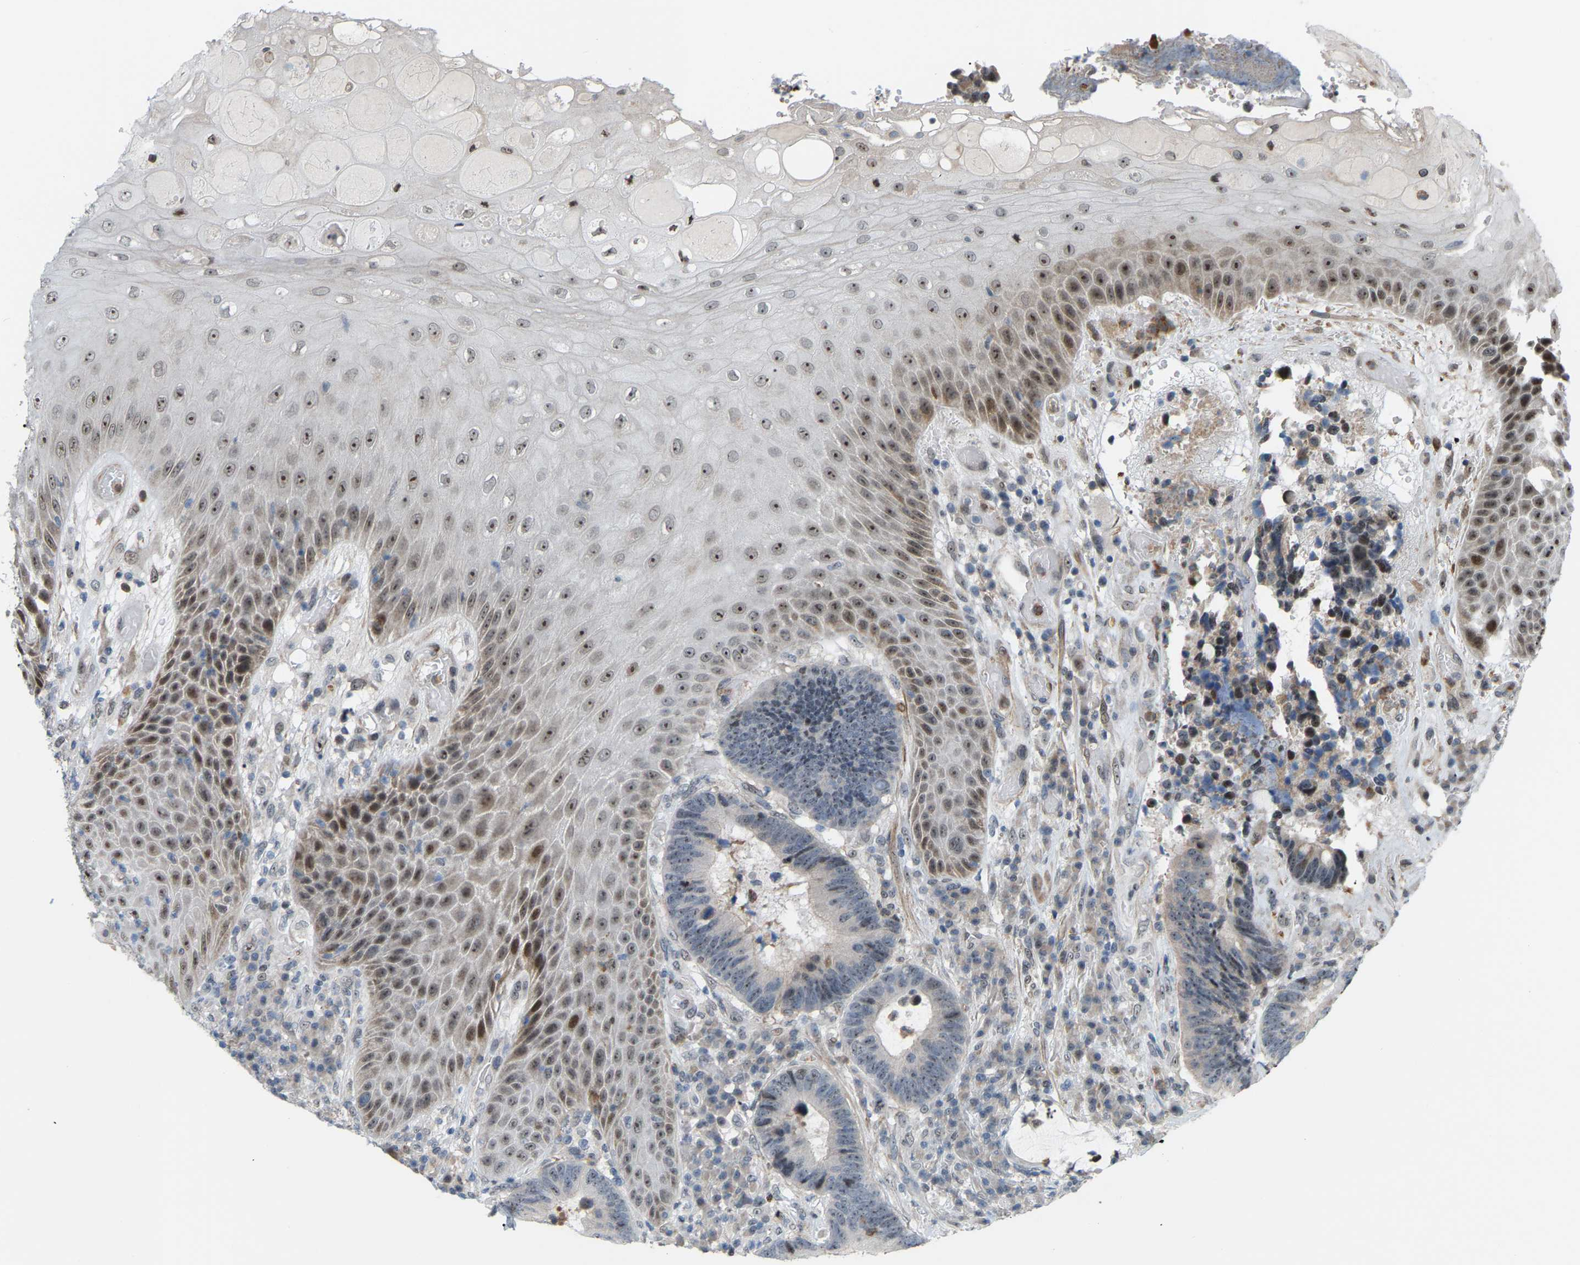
{"staining": {"intensity": "weak", "quantity": "<25%", "location": "nuclear"}, "tissue": "colorectal cancer", "cell_type": "Tumor cells", "image_type": "cancer", "snomed": [{"axis": "morphology", "description": "Adenocarcinoma, NOS"}, {"axis": "topography", "description": "Rectum"}, {"axis": "topography", "description": "Anal"}], "caption": "Immunohistochemical staining of human colorectal adenocarcinoma demonstrates no significant positivity in tumor cells. (IHC, brightfield microscopy, high magnification).", "gene": "CROT", "patient": {"sex": "female", "age": 89}}